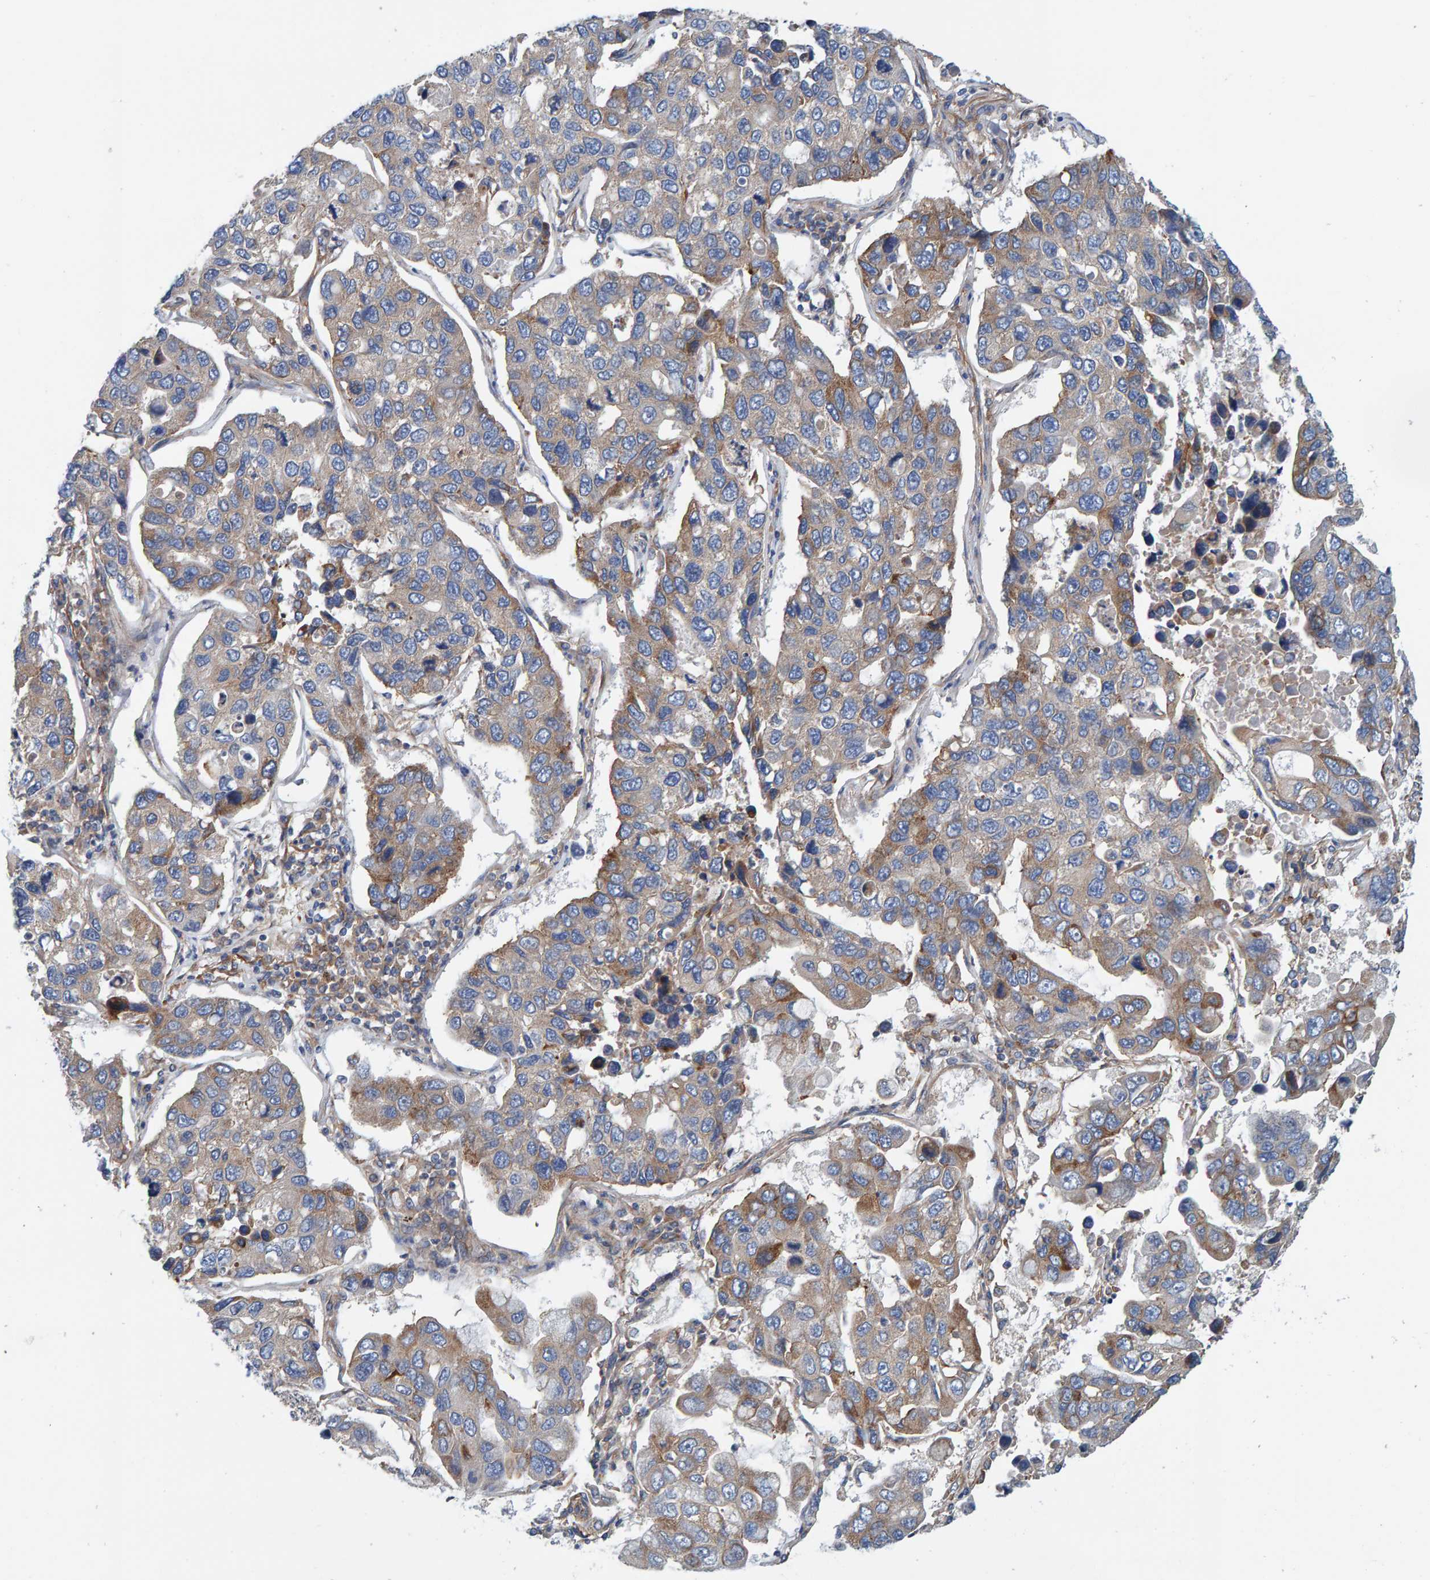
{"staining": {"intensity": "moderate", "quantity": "<25%", "location": "cytoplasmic/membranous"}, "tissue": "lung cancer", "cell_type": "Tumor cells", "image_type": "cancer", "snomed": [{"axis": "morphology", "description": "Adenocarcinoma, NOS"}, {"axis": "topography", "description": "Lung"}], "caption": "The immunohistochemical stain highlights moderate cytoplasmic/membranous staining in tumor cells of lung cancer tissue.", "gene": "MKLN1", "patient": {"sex": "male", "age": 64}}